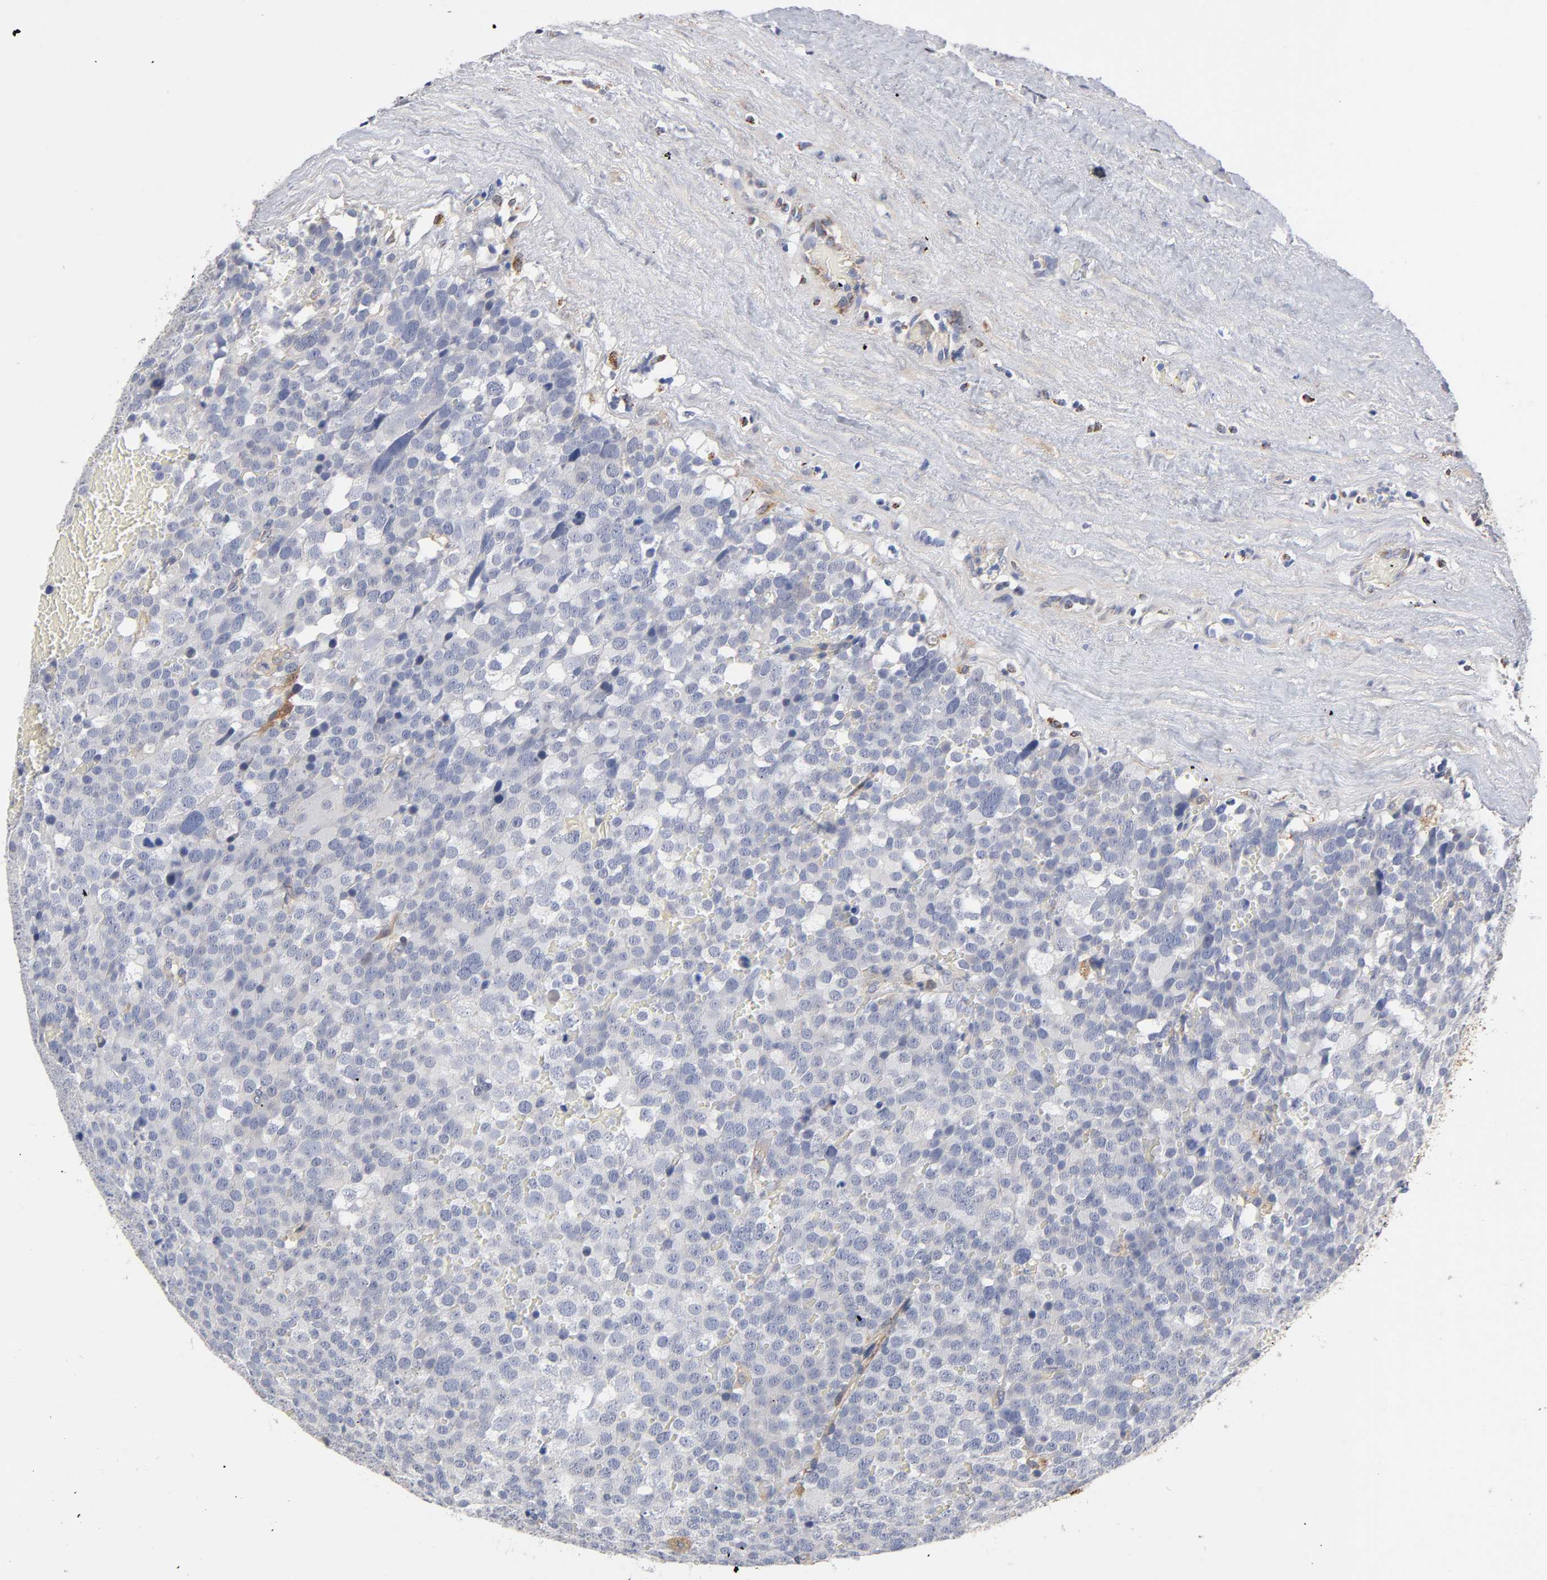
{"staining": {"intensity": "negative", "quantity": "none", "location": "none"}, "tissue": "testis cancer", "cell_type": "Tumor cells", "image_type": "cancer", "snomed": [{"axis": "morphology", "description": "Seminoma, NOS"}, {"axis": "topography", "description": "Testis"}], "caption": "This is an immunohistochemistry micrograph of human seminoma (testis). There is no expression in tumor cells.", "gene": "ISG15", "patient": {"sex": "male", "age": 71}}